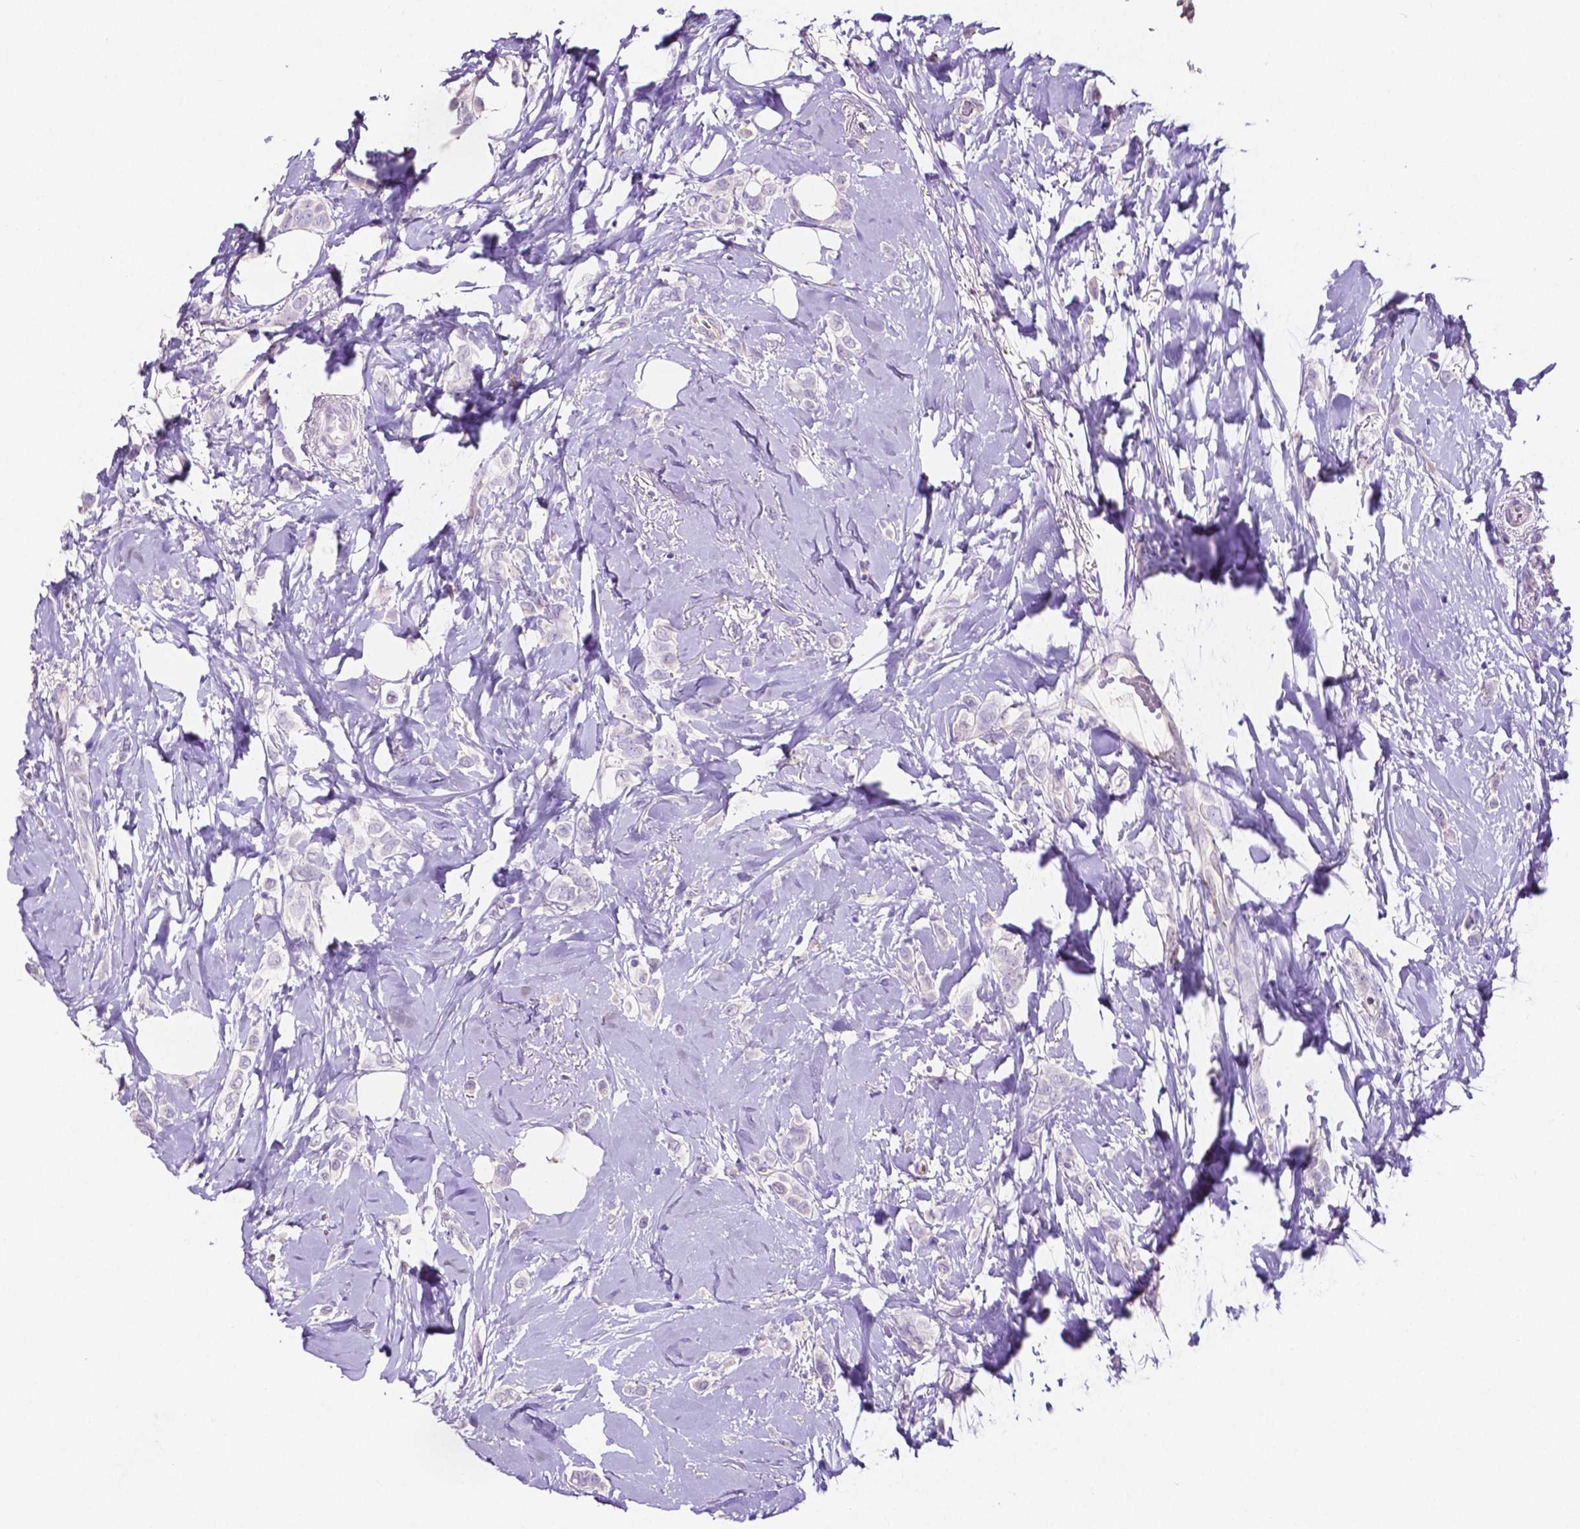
{"staining": {"intensity": "negative", "quantity": "none", "location": "none"}, "tissue": "breast cancer", "cell_type": "Tumor cells", "image_type": "cancer", "snomed": [{"axis": "morphology", "description": "Lobular carcinoma"}, {"axis": "topography", "description": "Breast"}], "caption": "Tumor cells show no significant protein positivity in breast cancer (lobular carcinoma). (Stains: DAB (3,3'-diaminobenzidine) IHC with hematoxylin counter stain, Microscopy: brightfield microscopy at high magnification).", "gene": "MMP9", "patient": {"sex": "female", "age": 66}}